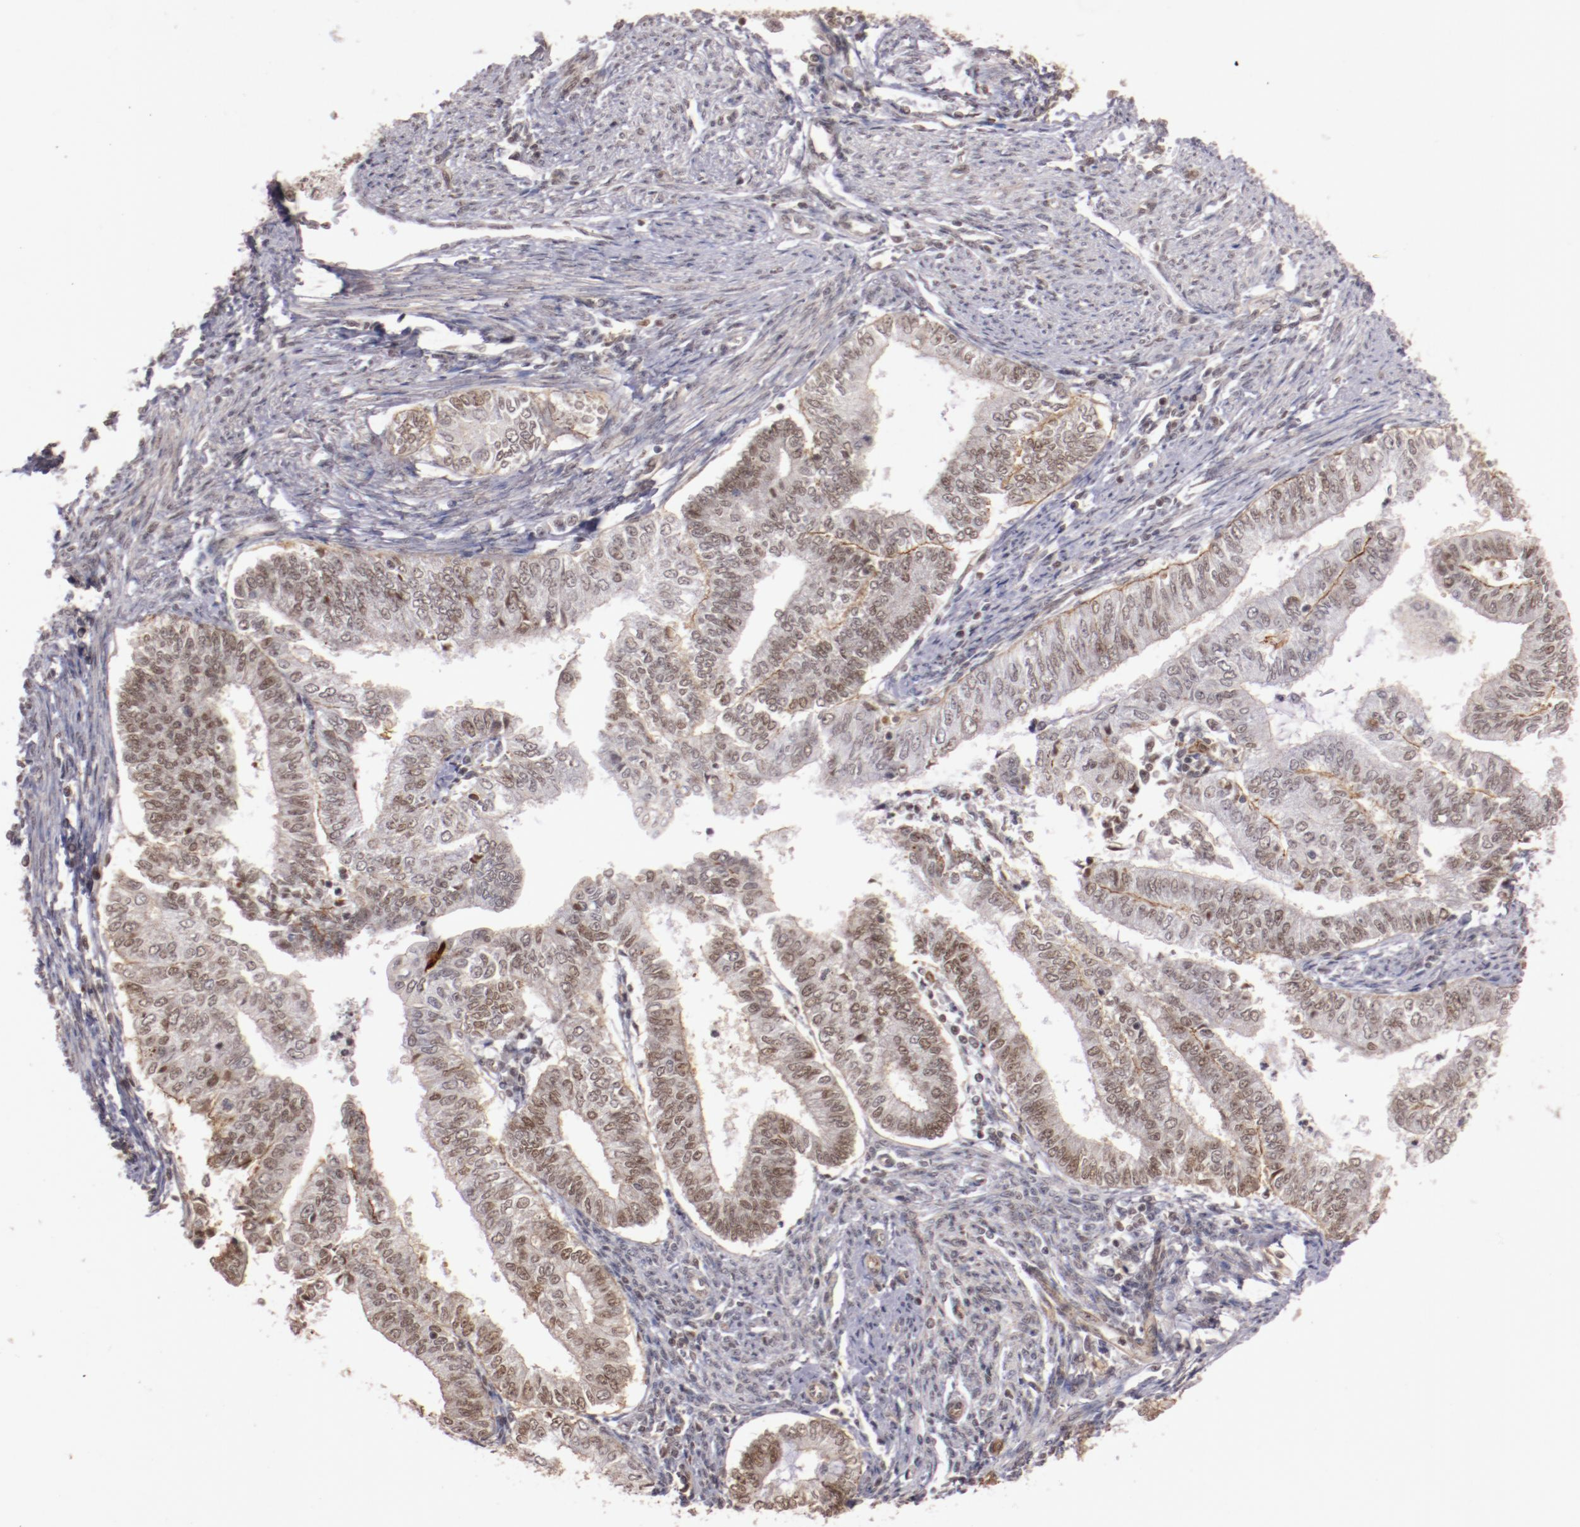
{"staining": {"intensity": "weak", "quantity": "<25%", "location": "cytoplasmic/membranous"}, "tissue": "endometrial cancer", "cell_type": "Tumor cells", "image_type": "cancer", "snomed": [{"axis": "morphology", "description": "Adenocarcinoma, NOS"}, {"axis": "topography", "description": "Endometrium"}], "caption": "Protein analysis of endometrial cancer displays no significant expression in tumor cells.", "gene": "STAG2", "patient": {"sex": "female", "age": 66}}